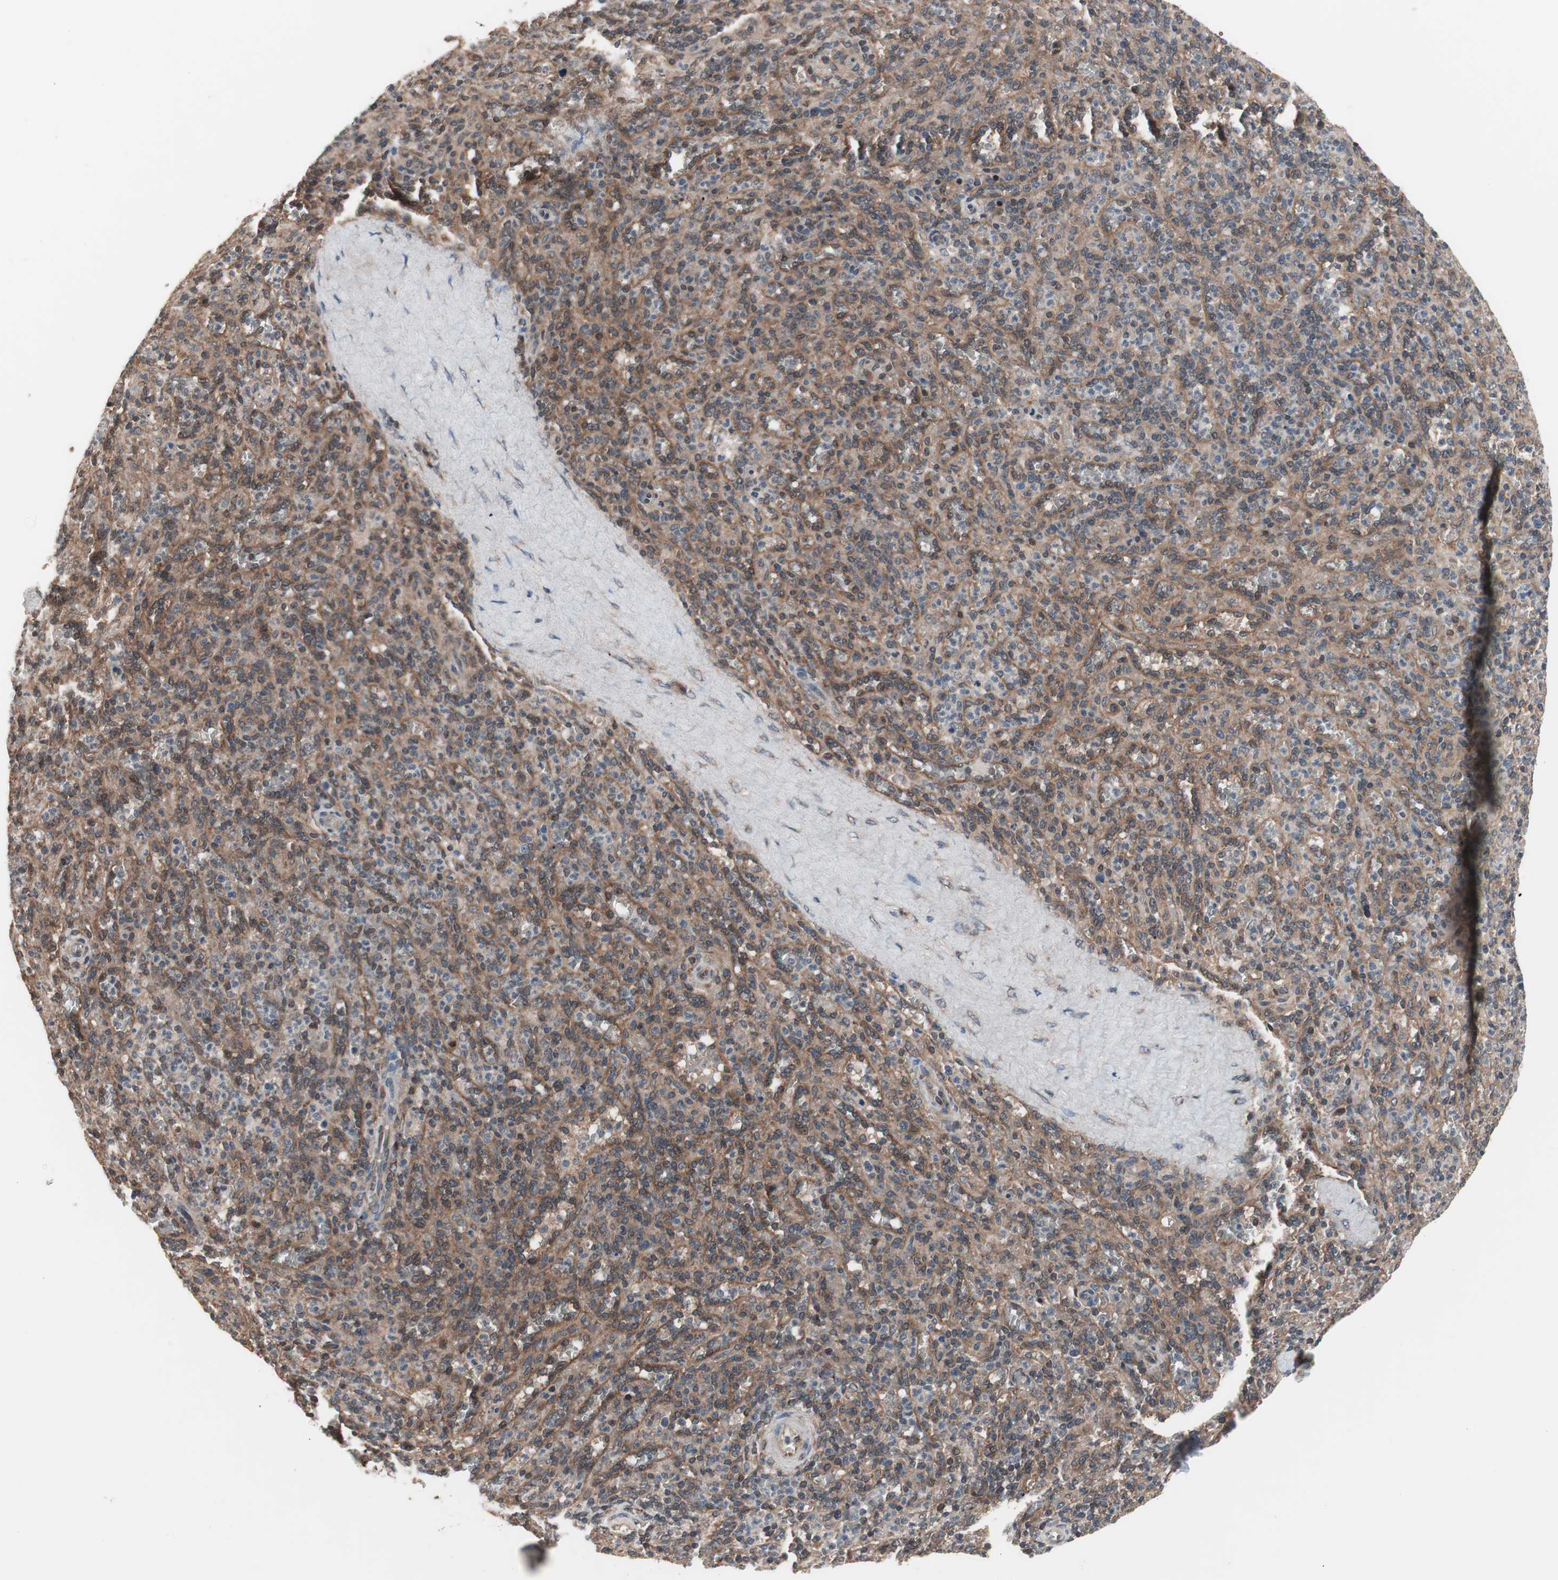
{"staining": {"intensity": "moderate", "quantity": ">75%", "location": "cytoplasmic/membranous"}, "tissue": "spleen", "cell_type": "Cells in red pulp", "image_type": "normal", "snomed": [{"axis": "morphology", "description": "Normal tissue, NOS"}, {"axis": "topography", "description": "Spleen"}], "caption": "Immunohistochemistry of normal spleen shows medium levels of moderate cytoplasmic/membranous staining in approximately >75% of cells in red pulp.", "gene": "IRS1", "patient": {"sex": "male", "age": 36}}